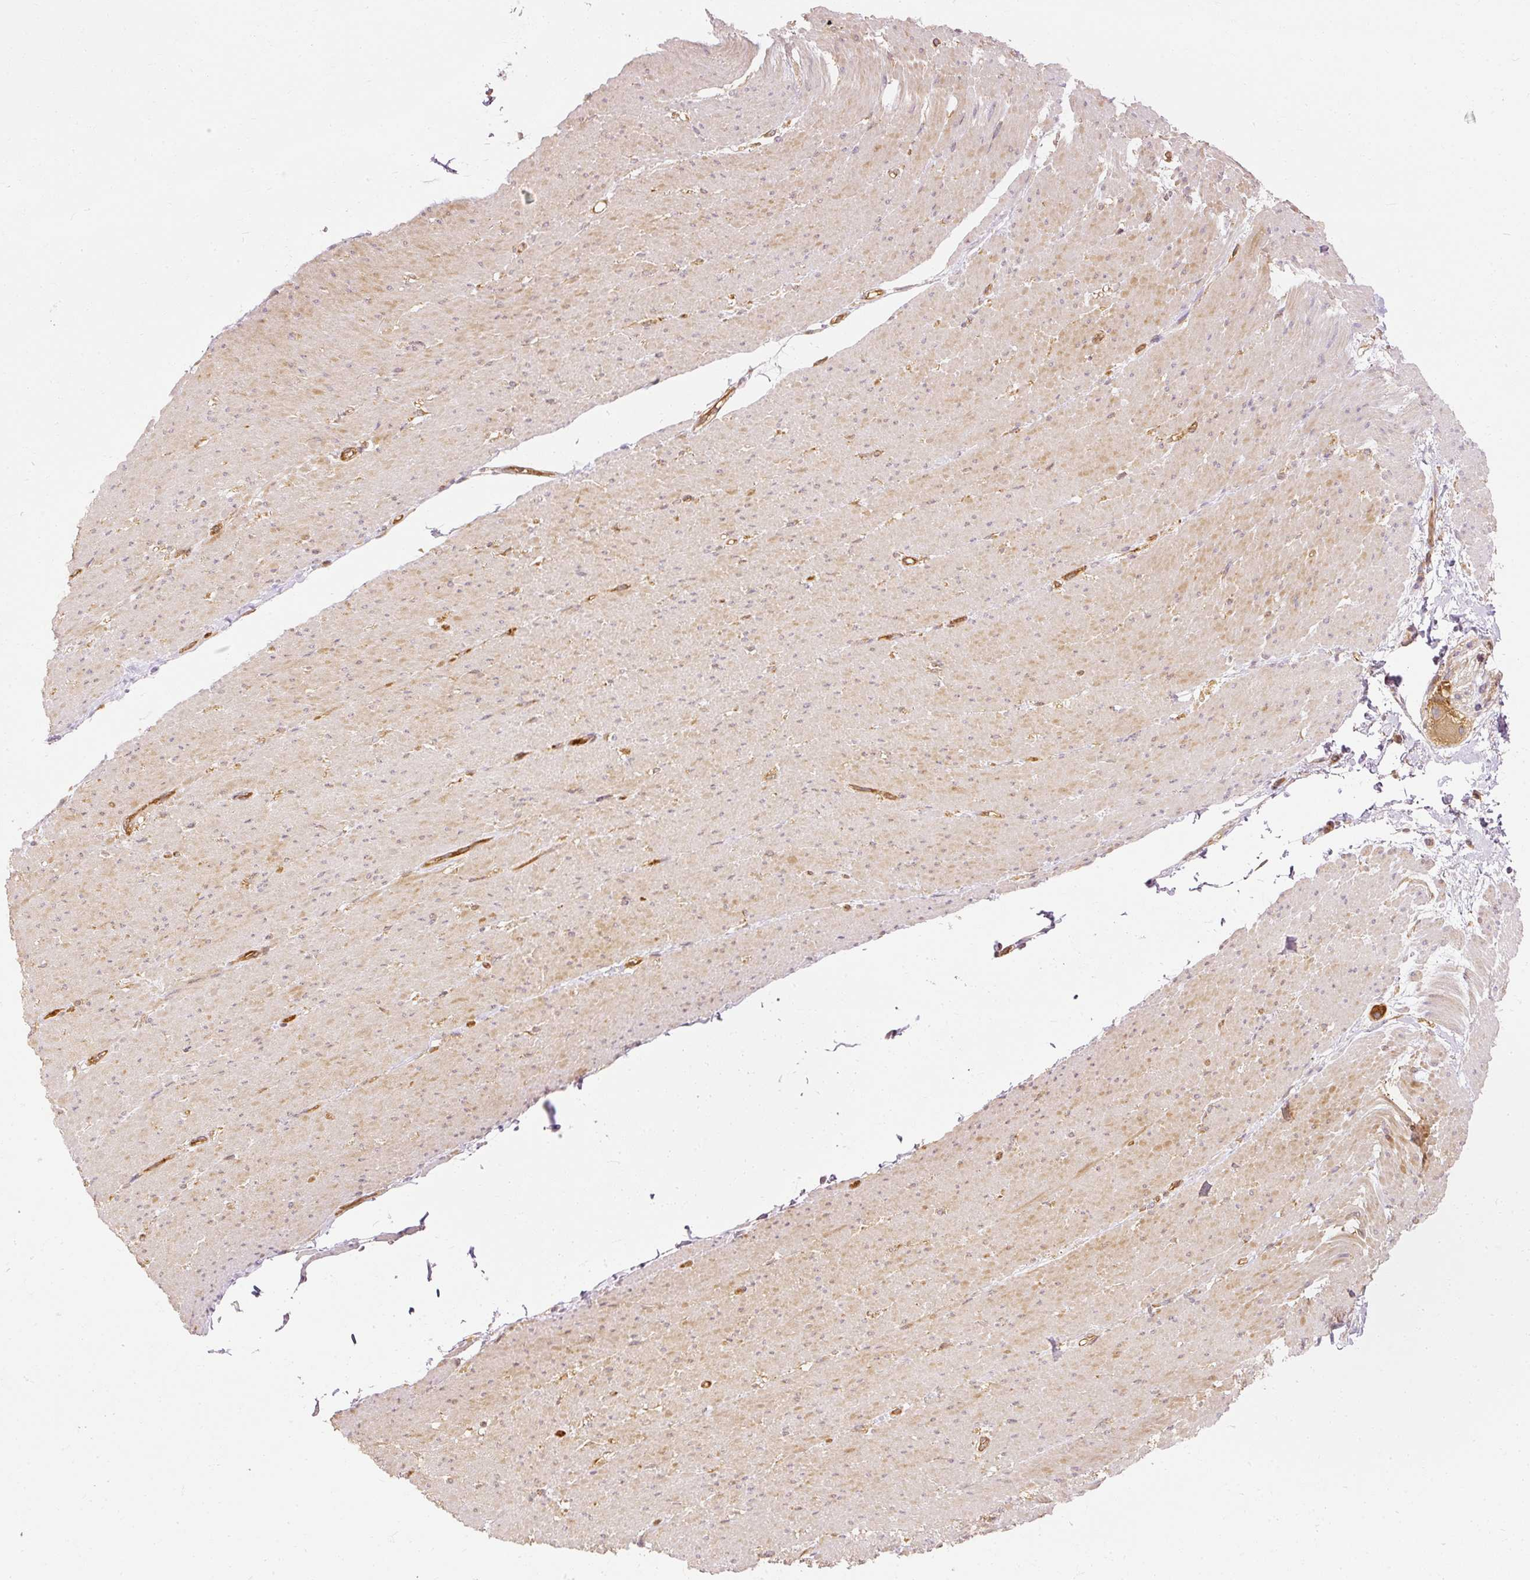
{"staining": {"intensity": "weak", "quantity": "25%-75%", "location": "cytoplasmic/membranous"}, "tissue": "smooth muscle", "cell_type": "Smooth muscle cells", "image_type": "normal", "snomed": [{"axis": "morphology", "description": "Normal tissue, NOS"}, {"axis": "topography", "description": "Smooth muscle"}, {"axis": "topography", "description": "Rectum"}], "caption": "Immunohistochemistry staining of unremarkable smooth muscle, which shows low levels of weak cytoplasmic/membranous expression in about 25%-75% of smooth muscle cells indicating weak cytoplasmic/membranous protein positivity. The staining was performed using DAB (brown) for protein detection and nuclei were counterstained in hematoxylin (blue).", "gene": "ARMH3", "patient": {"sex": "male", "age": 53}}